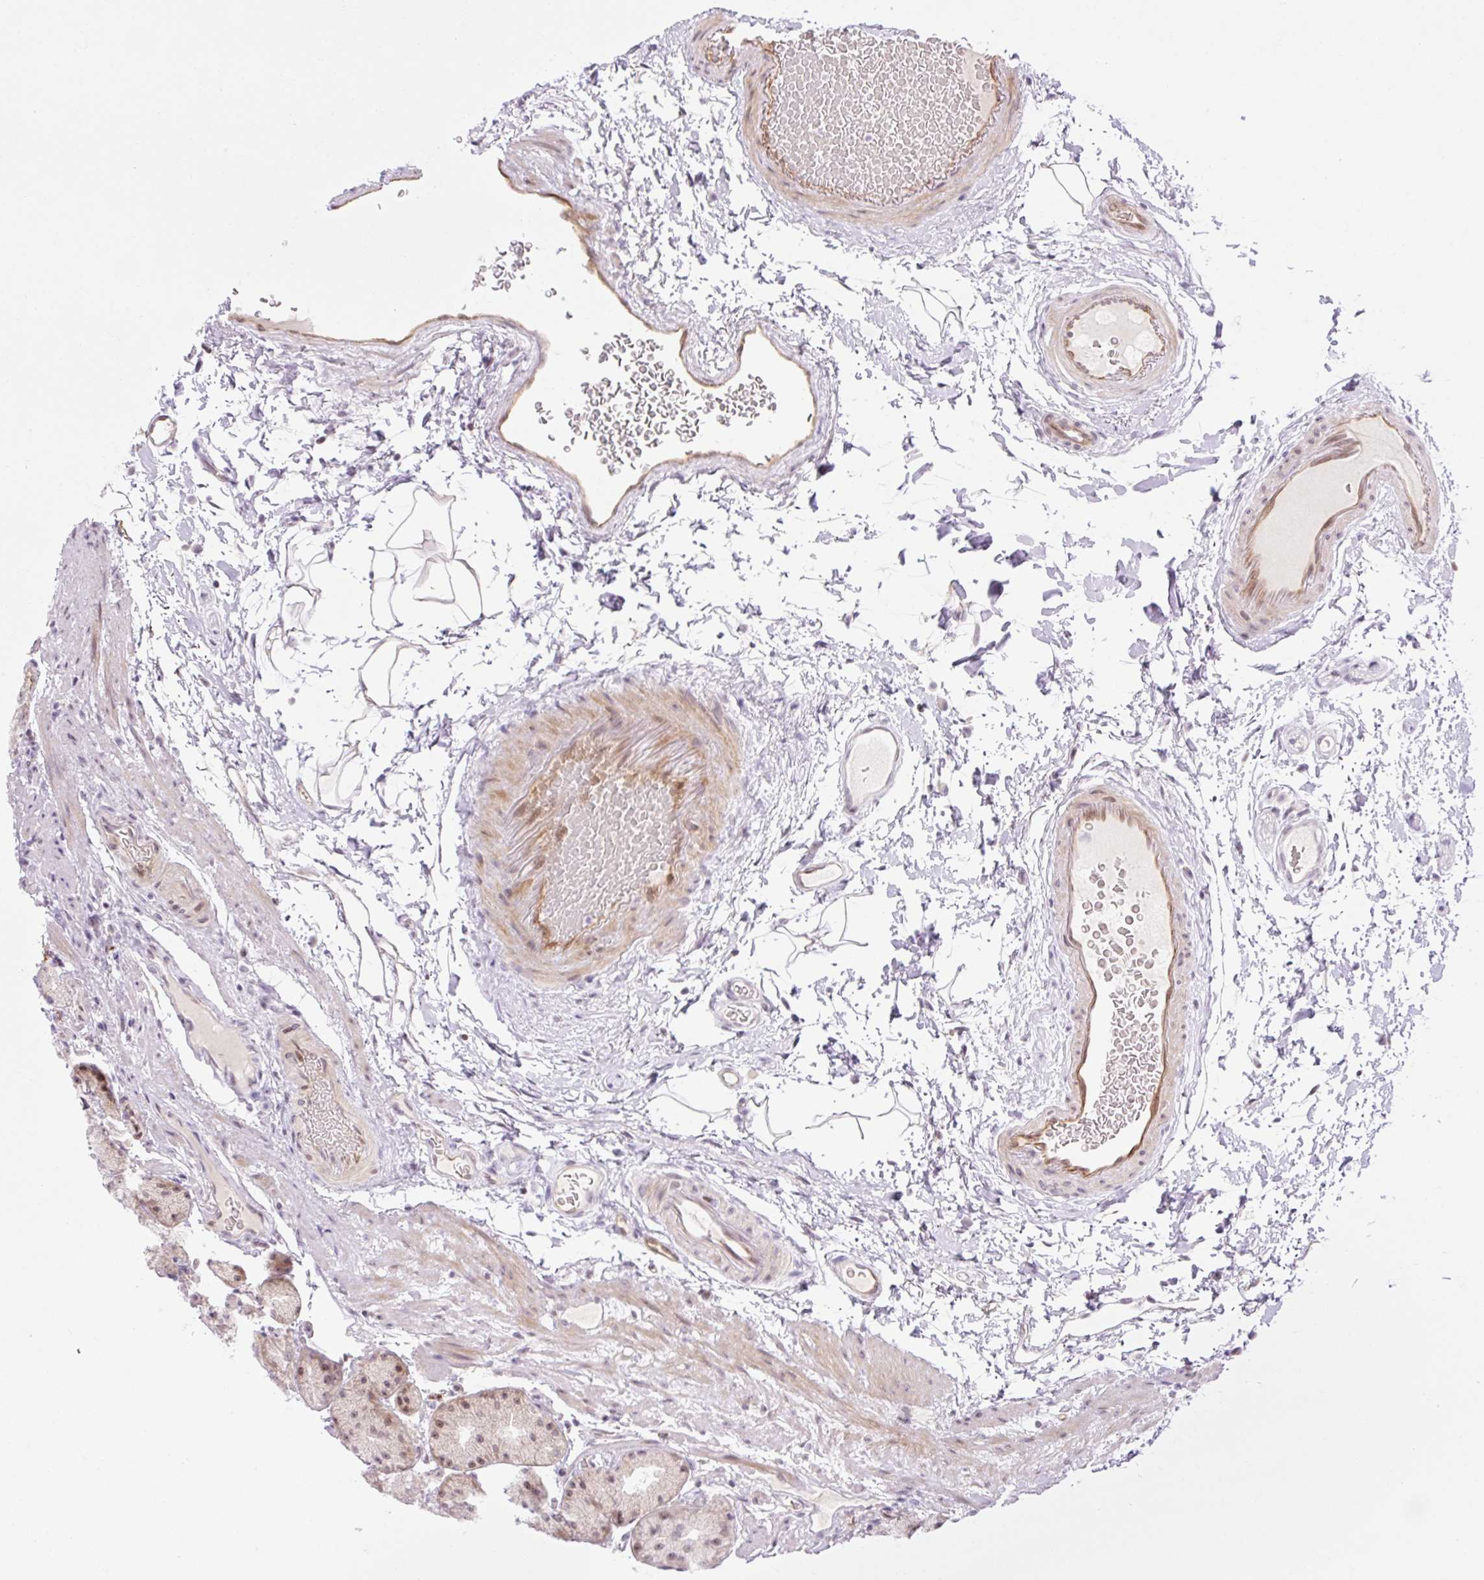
{"staining": {"intensity": "weak", "quantity": "25%-75%", "location": "nuclear"}, "tissue": "stomach", "cell_type": "Glandular cells", "image_type": "normal", "snomed": [{"axis": "morphology", "description": "Normal tissue, NOS"}, {"axis": "topography", "description": "Stomach, lower"}], "caption": "Protein staining reveals weak nuclear staining in approximately 25%-75% of glandular cells in benign stomach.", "gene": "ENSG00000268750", "patient": {"sex": "male", "age": 67}}